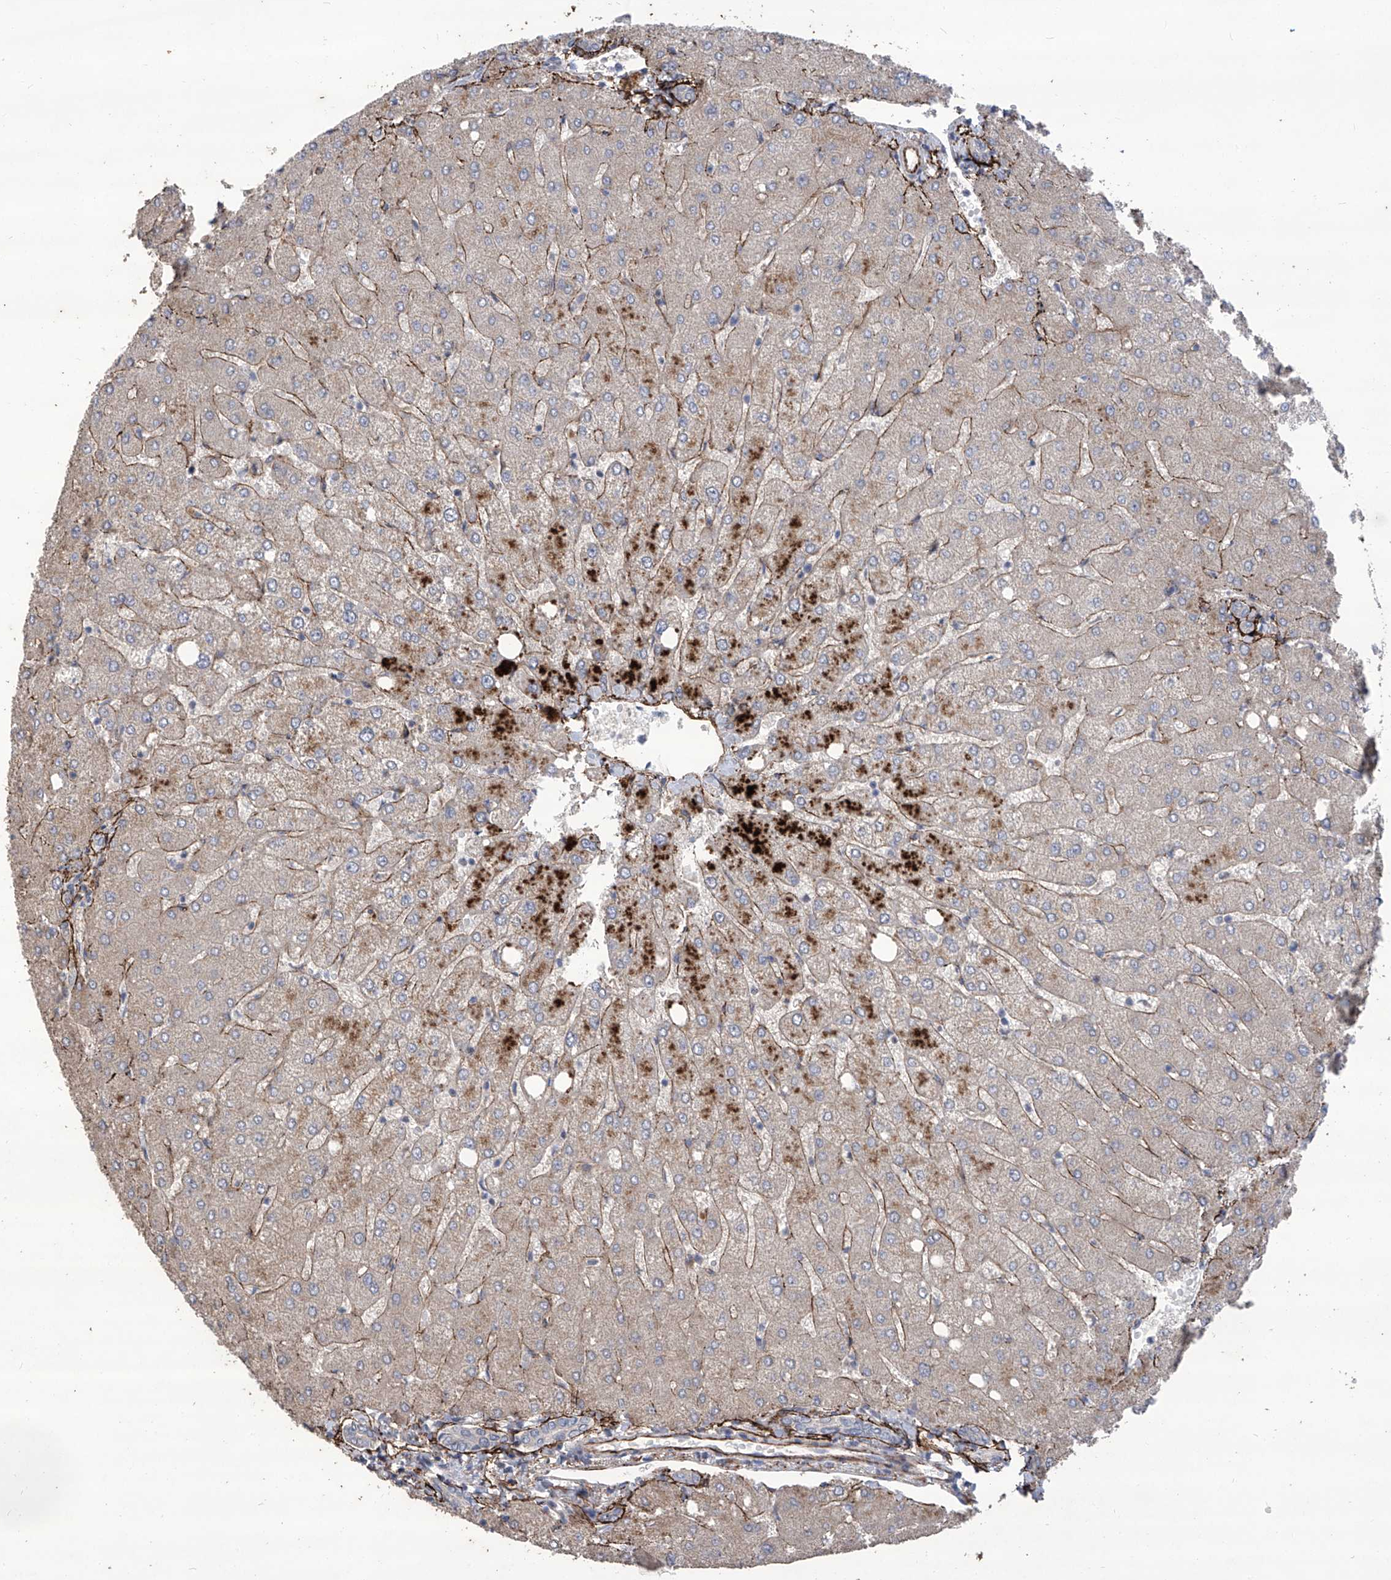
{"staining": {"intensity": "negative", "quantity": "none", "location": "none"}, "tissue": "liver", "cell_type": "Cholangiocytes", "image_type": "normal", "snomed": [{"axis": "morphology", "description": "Normal tissue, NOS"}, {"axis": "topography", "description": "Liver"}], "caption": "Histopathology image shows no protein positivity in cholangiocytes of benign liver. (DAB IHC, high magnification).", "gene": "TXNIP", "patient": {"sex": "female", "age": 54}}